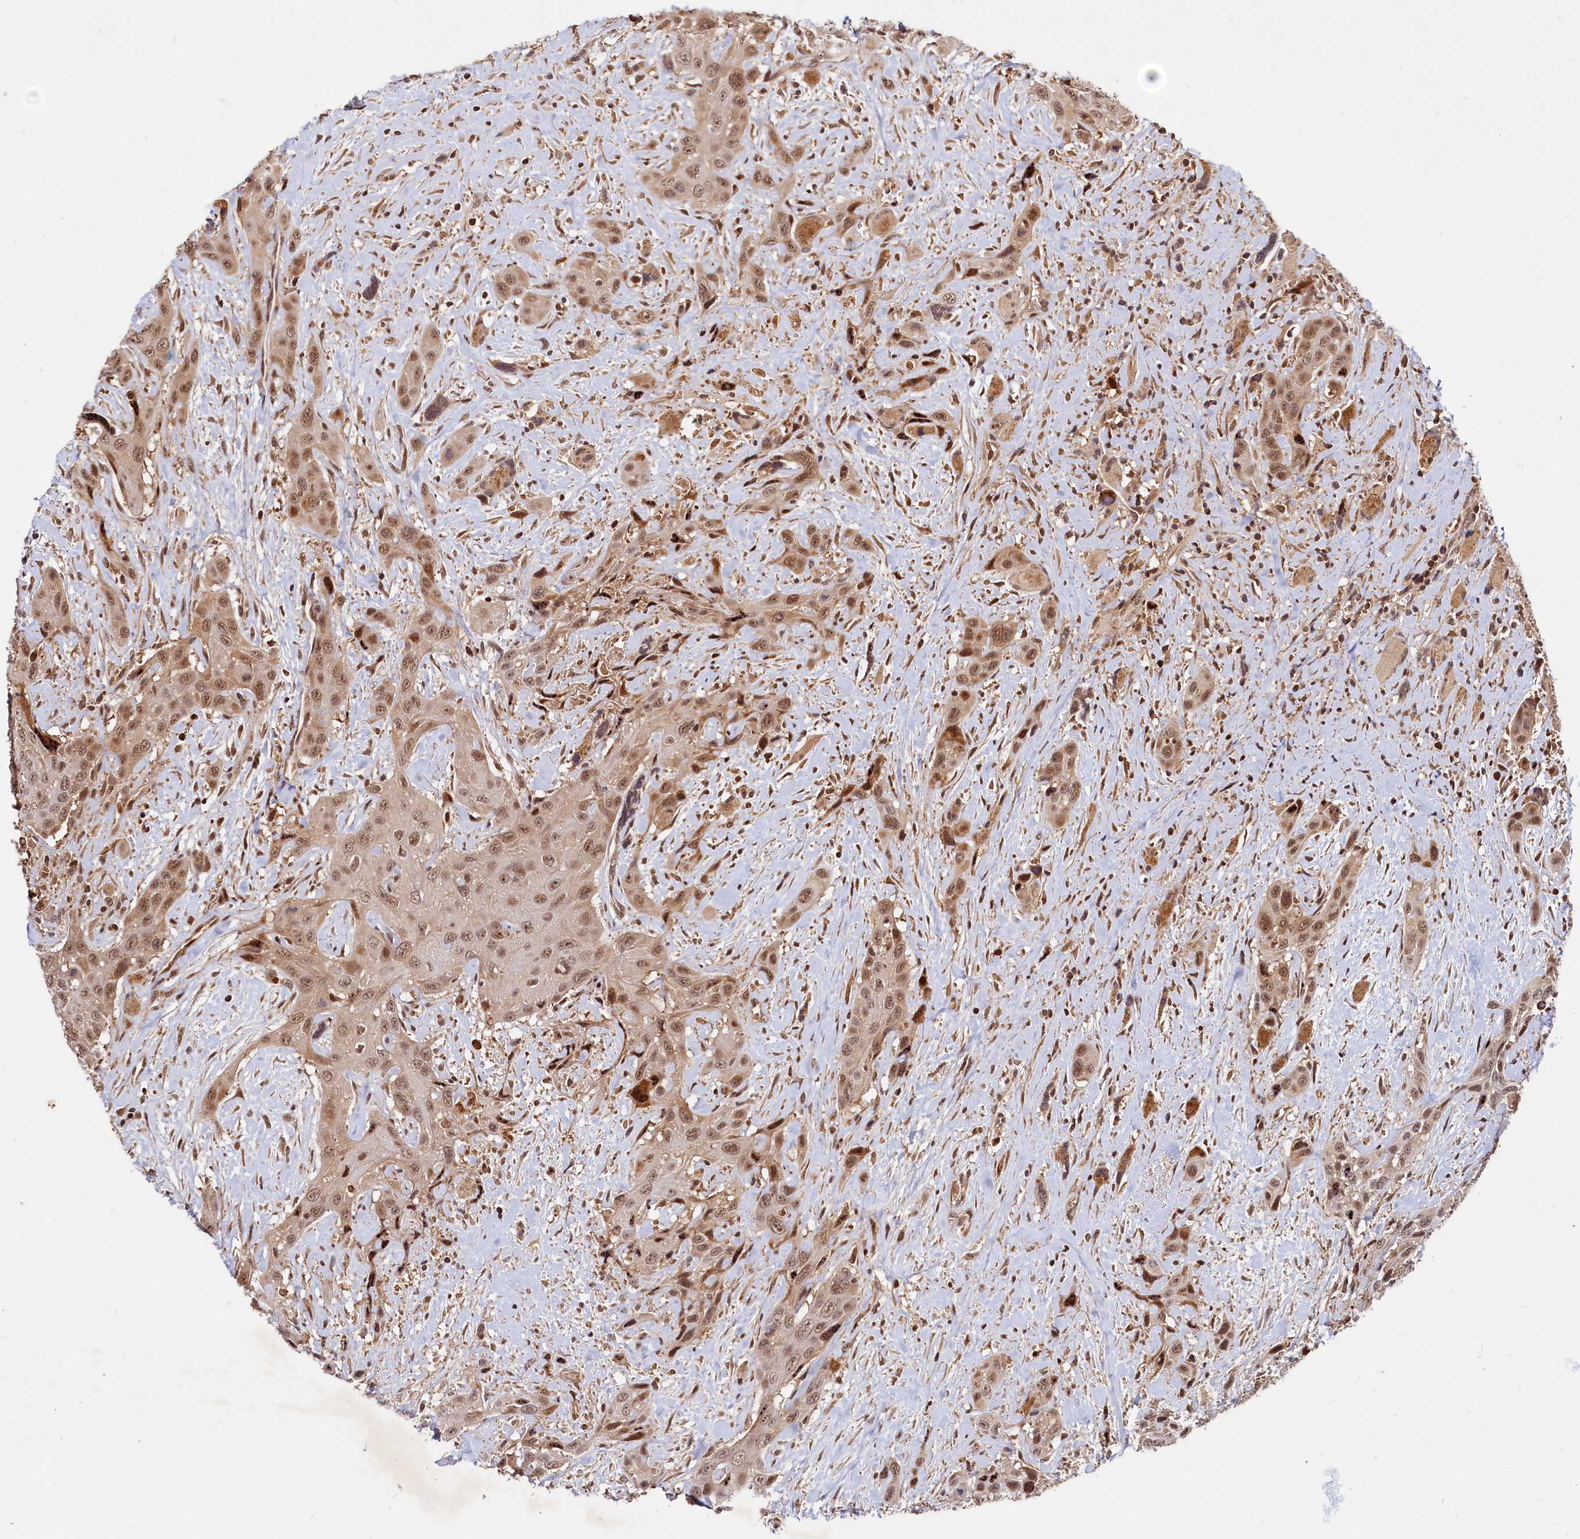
{"staining": {"intensity": "moderate", "quantity": ">75%", "location": "nuclear"}, "tissue": "head and neck cancer", "cell_type": "Tumor cells", "image_type": "cancer", "snomed": [{"axis": "morphology", "description": "Squamous cell carcinoma, NOS"}, {"axis": "topography", "description": "Head-Neck"}], "caption": "Human head and neck squamous cell carcinoma stained for a protein (brown) shows moderate nuclear positive positivity in about >75% of tumor cells.", "gene": "TRAPPC4", "patient": {"sex": "male", "age": 81}}